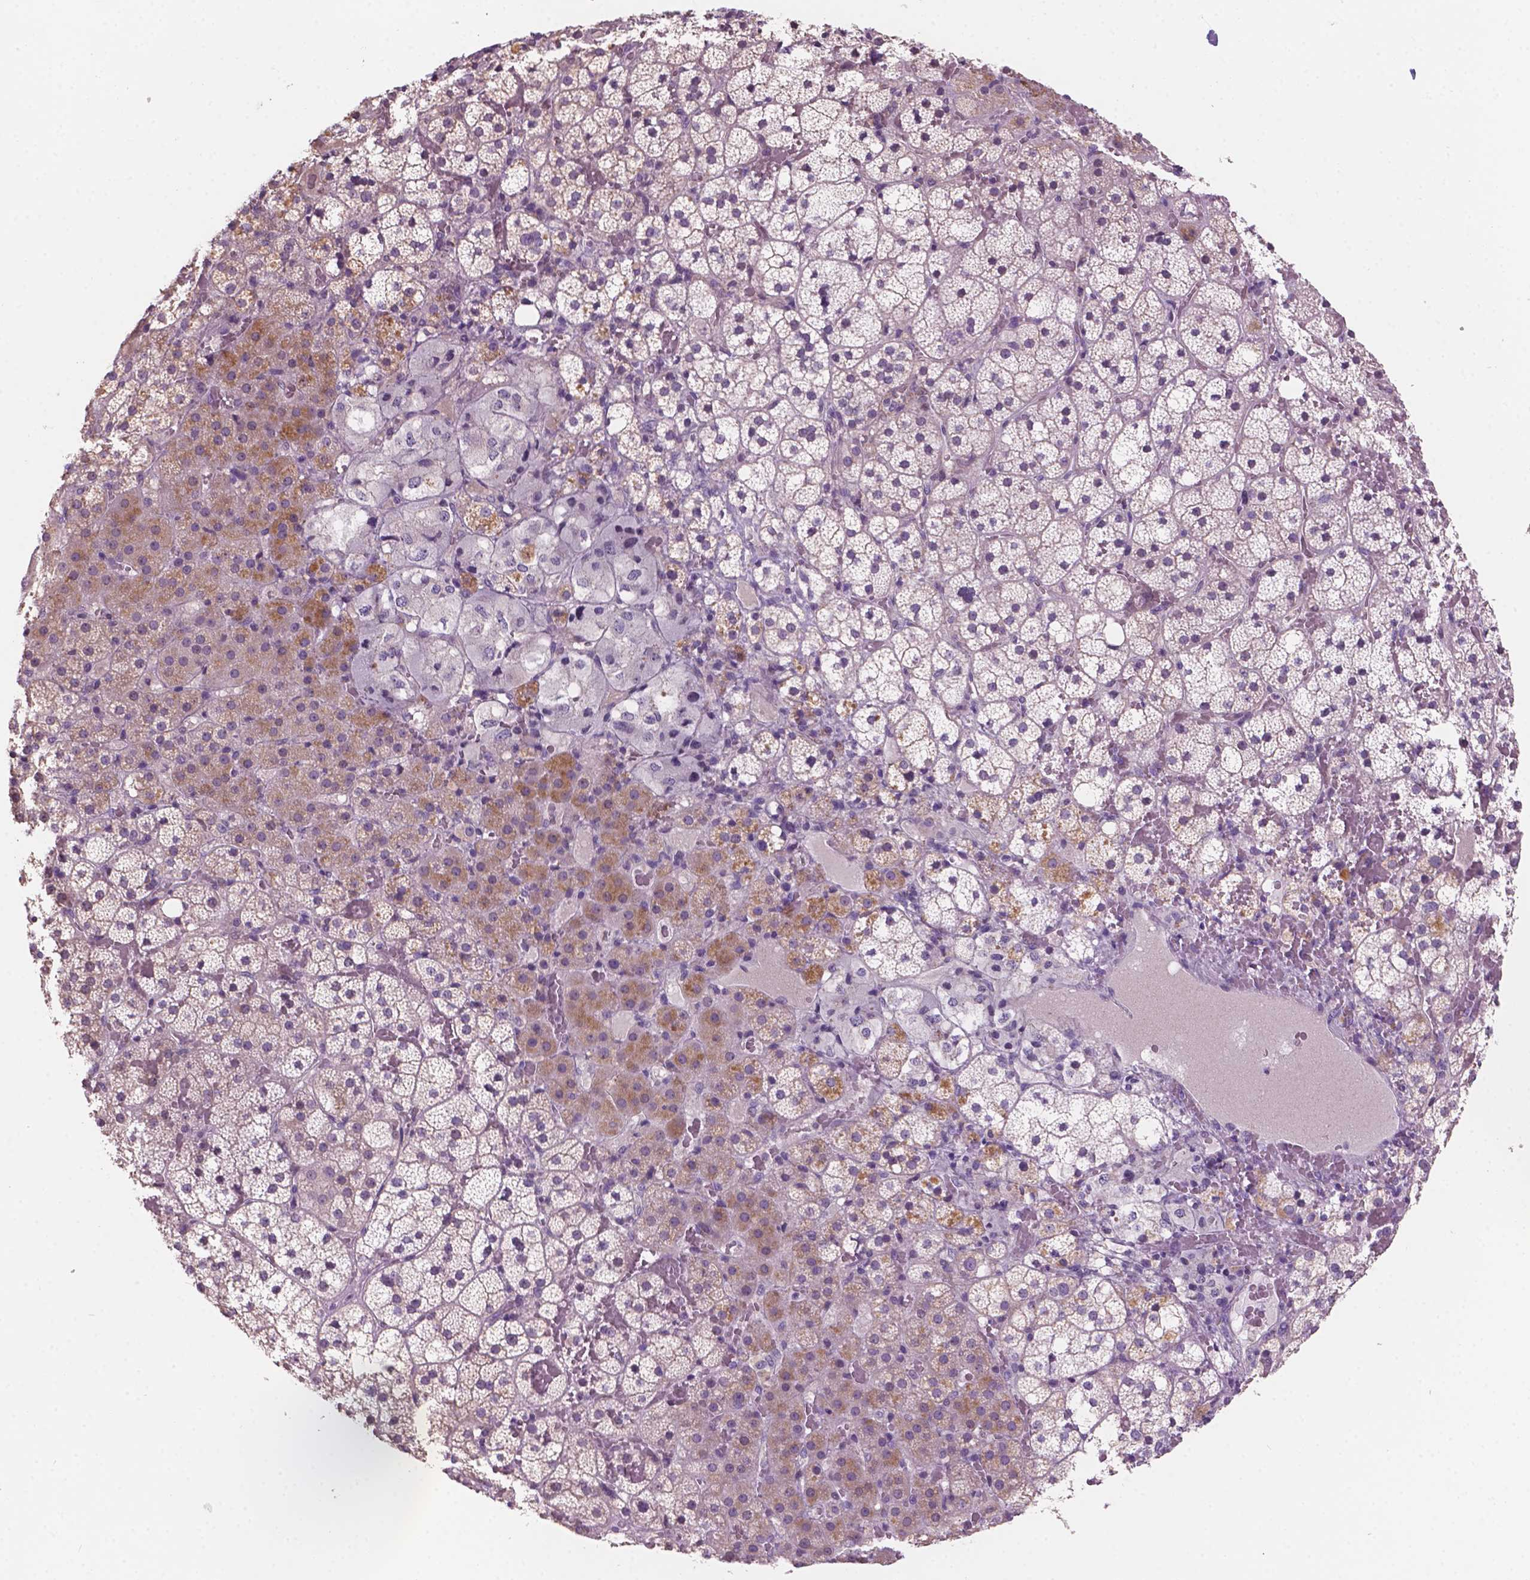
{"staining": {"intensity": "moderate", "quantity": "<25%", "location": "cytoplasmic/membranous"}, "tissue": "adrenal gland", "cell_type": "Glandular cells", "image_type": "normal", "snomed": [{"axis": "morphology", "description": "Normal tissue, NOS"}, {"axis": "topography", "description": "Adrenal gland"}], "caption": "IHC staining of normal adrenal gland, which displays low levels of moderate cytoplasmic/membranous expression in about <25% of glandular cells indicating moderate cytoplasmic/membranous protein staining. The staining was performed using DAB (3,3'-diaminobenzidine) (brown) for protein detection and nuclei were counterstained in hematoxylin (blue).", "gene": "SBSN", "patient": {"sex": "male", "age": 53}}